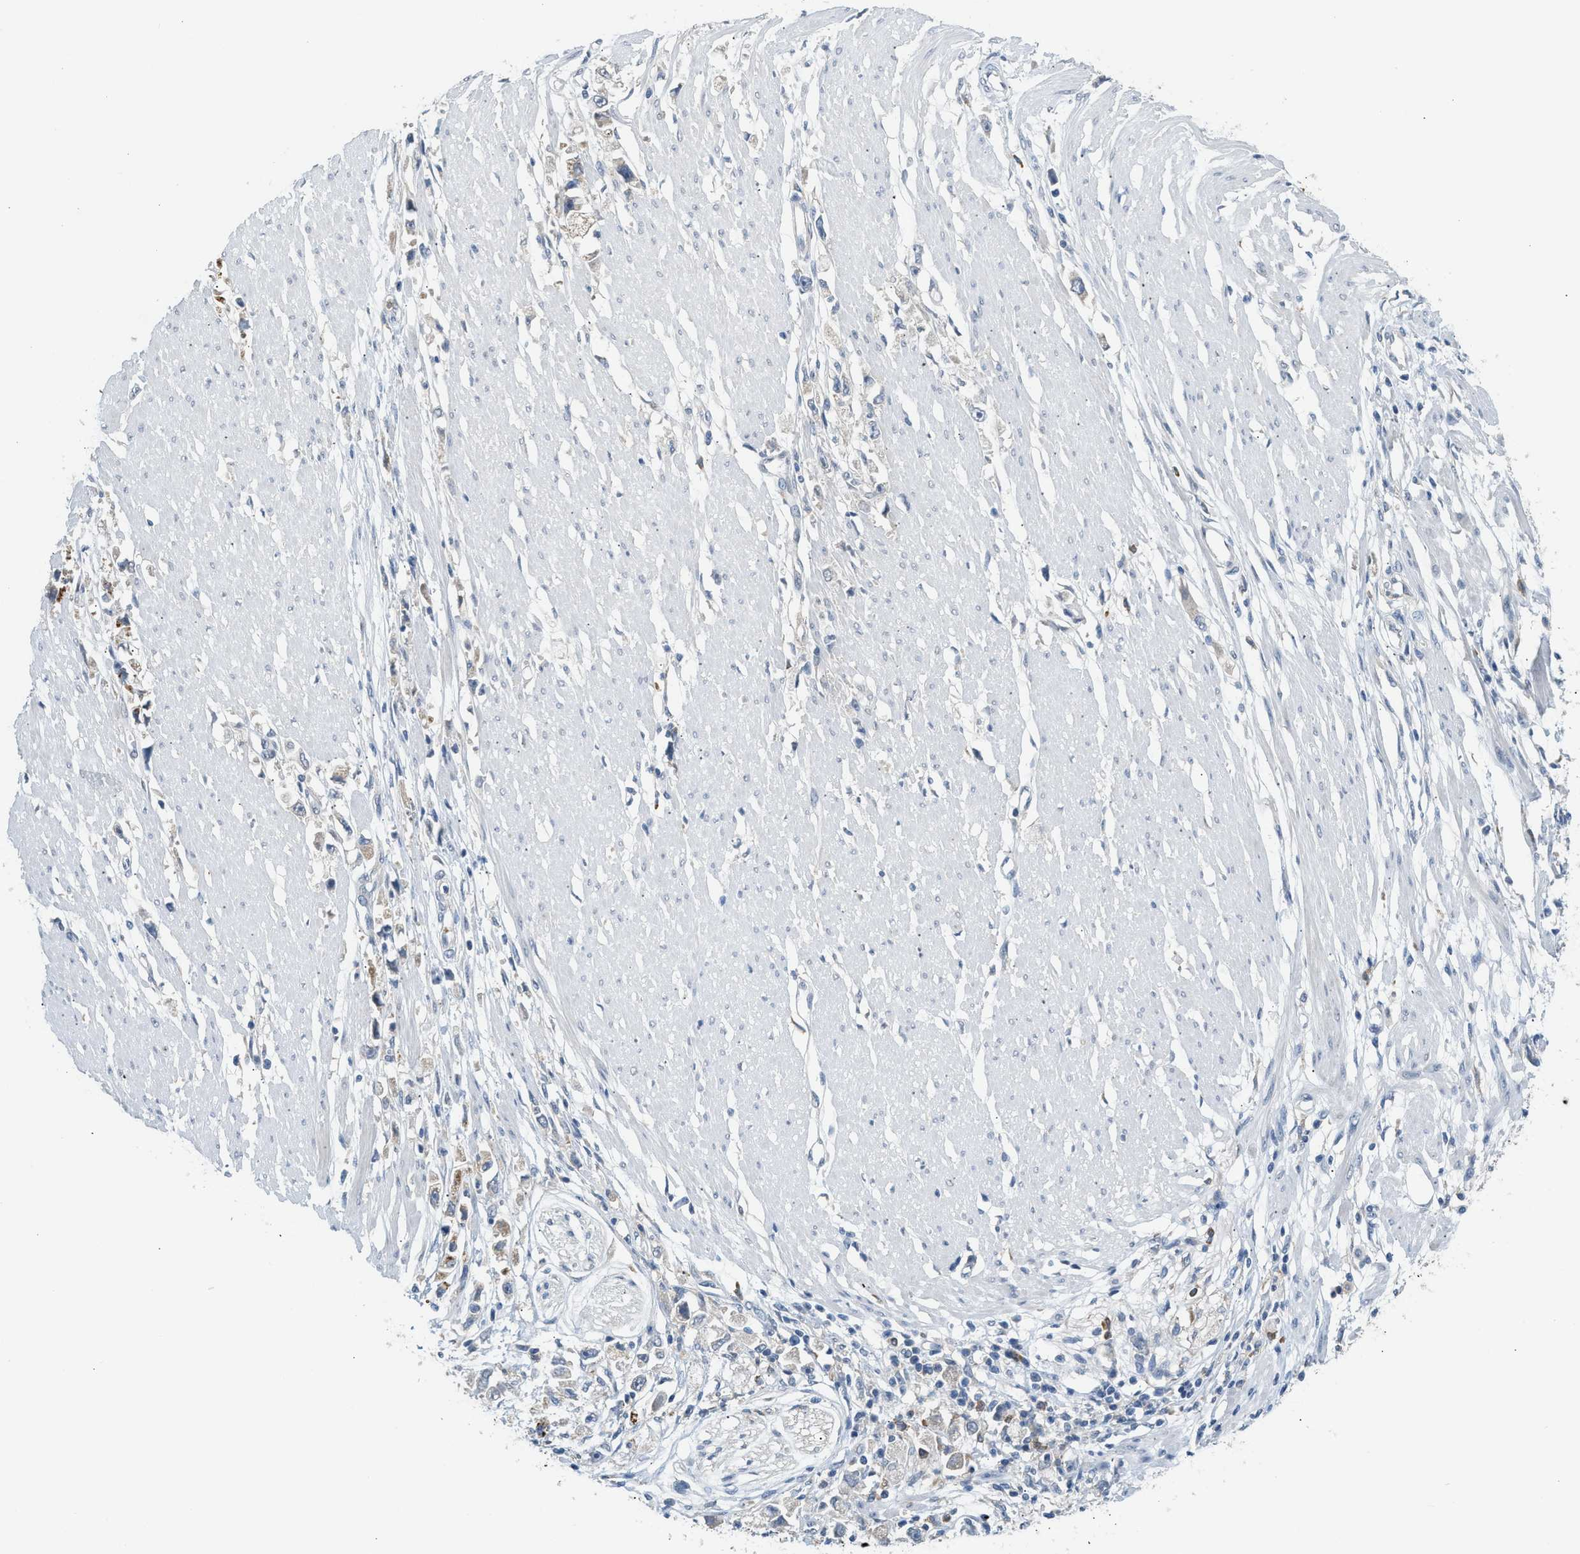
{"staining": {"intensity": "negative", "quantity": "none", "location": "none"}, "tissue": "stomach cancer", "cell_type": "Tumor cells", "image_type": "cancer", "snomed": [{"axis": "morphology", "description": "Adenocarcinoma, NOS"}, {"axis": "topography", "description": "Stomach"}], "caption": "This is an immunohistochemistry (IHC) micrograph of human adenocarcinoma (stomach). There is no staining in tumor cells.", "gene": "RHBDF2", "patient": {"sex": "female", "age": 59}}